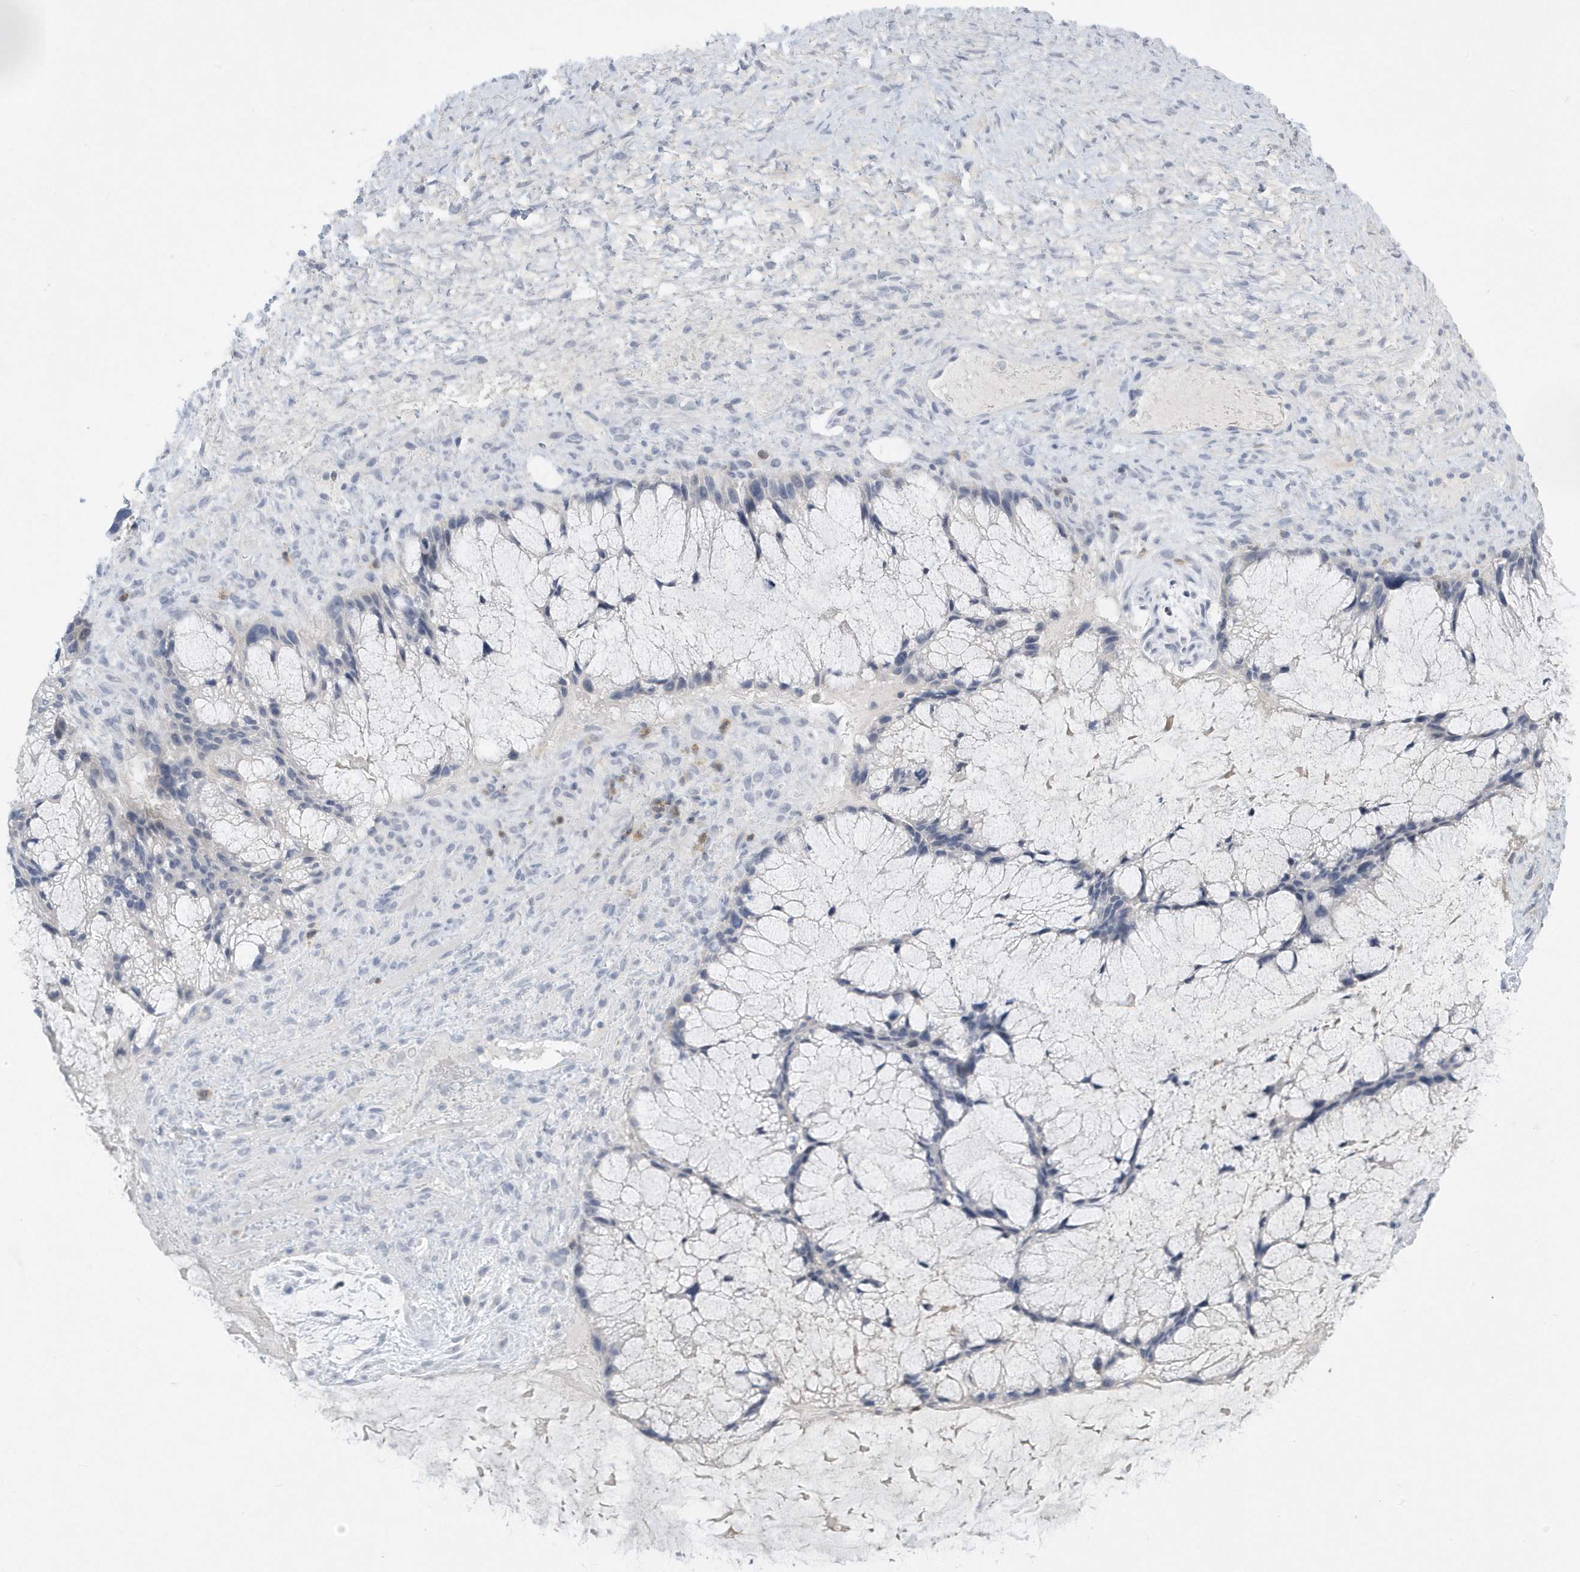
{"staining": {"intensity": "negative", "quantity": "none", "location": "none"}, "tissue": "ovarian cancer", "cell_type": "Tumor cells", "image_type": "cancer", "snomed": [{"axis": "morphology", "description": "Cystadenocarcinoma, mucinous, NOS"}, {"axis": "topography", "description": "Ovary"}], "caption": "Protein analysis of ovarian cancer (mucinous cystadenocarcinoma) exhibits no significant expression in tumor cells.", "gene": "PSD4", "patient": {"sex": "female", "age": 37}}